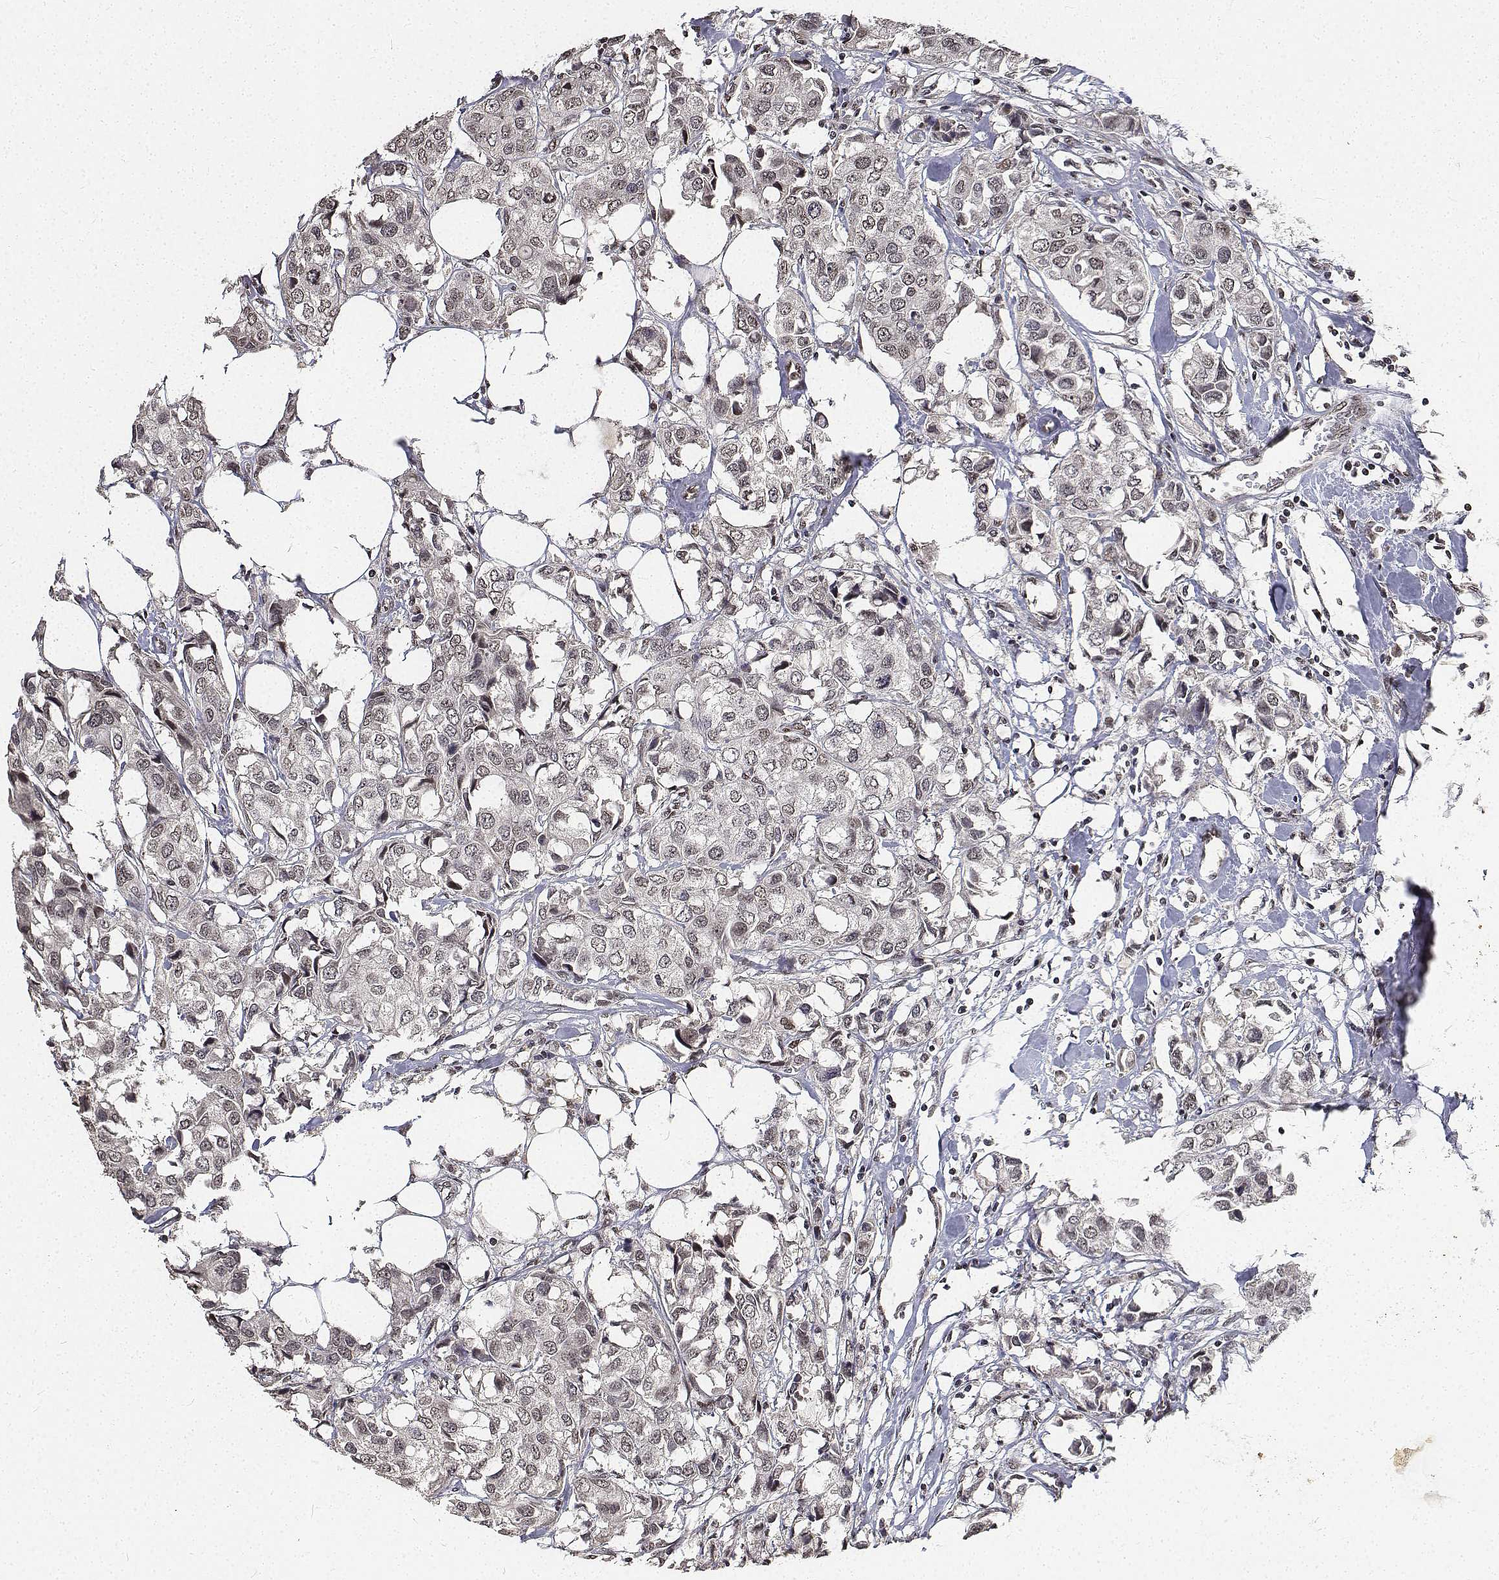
{"staining": {"intensity": "weak", "quantity": "<25%", "location": "nuclear"}, "tissue": "breast cancer", "cell_type": "Tumor cells", "image_type": "cancer", "snomed": [{"axis": "morphology", "description": "Duct carcinoma"}, {"axis": "topography", "description": "Breast"}], "caption": "Breast invasive ductal carcinoma was stained to show a protein in brown. There is no significant expression in tumor cells.", "gene": "ATRX", "patient": {"sex": "female", "age": 80}}